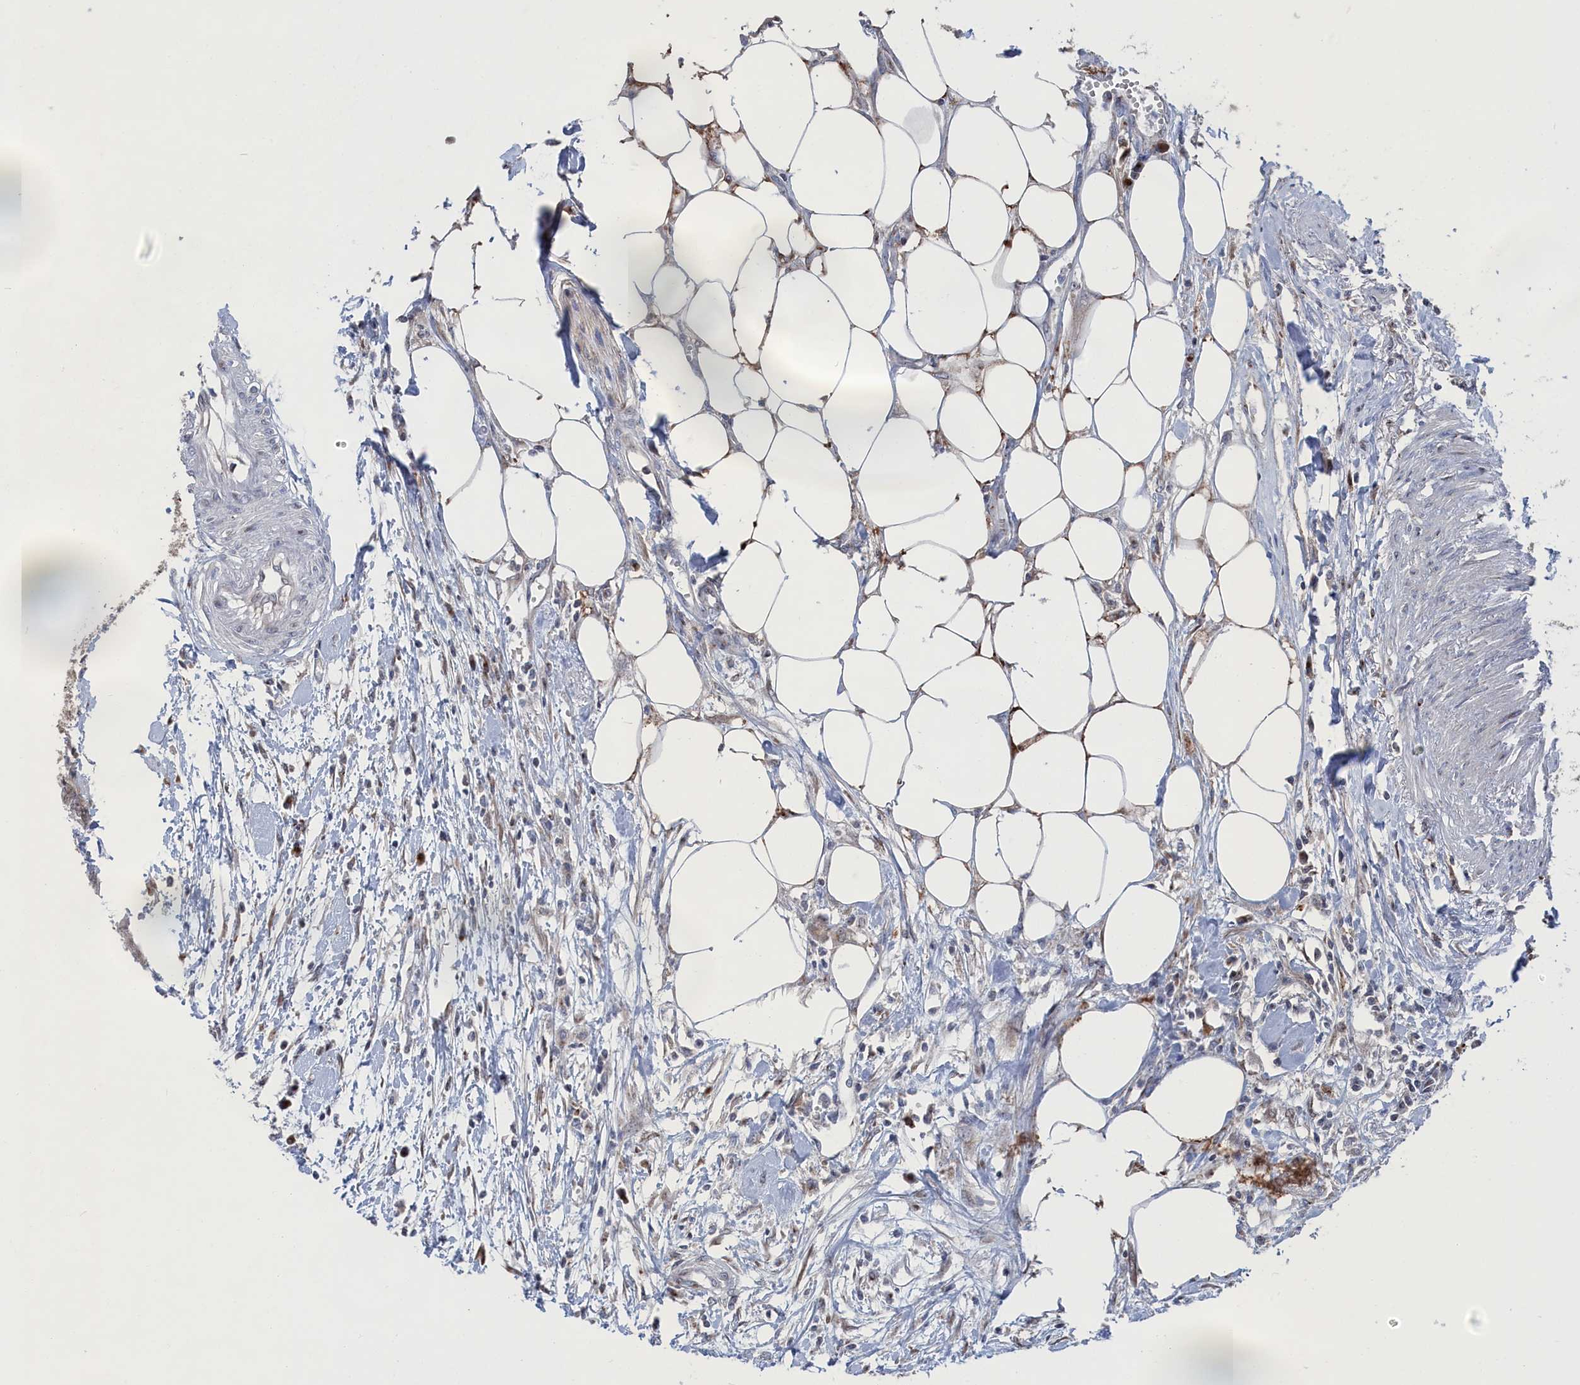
{"staining": {"intensity": "moderate", "quantity": "<25%", "location": "cytoplasmic/membranous,nuclear"}, "tissue": "colorectal cancer", "cell_type": "Tumor cells", "image_type": "cancer", "snomed": [{"axis": "morphology", "description": "Adenocarcinoma, NOS"}, {"axis": "topography", "description": "Colon"}], "caption": "Immunohistochemistry (IHC) of colorectal cancer demonstrates low levels of moderate cytoplasmic/membranous and nuclear positivity in approximately <25% of tumor cells.", "gene": "IRX1", "patient": {"sex": "male", "age": 77}}